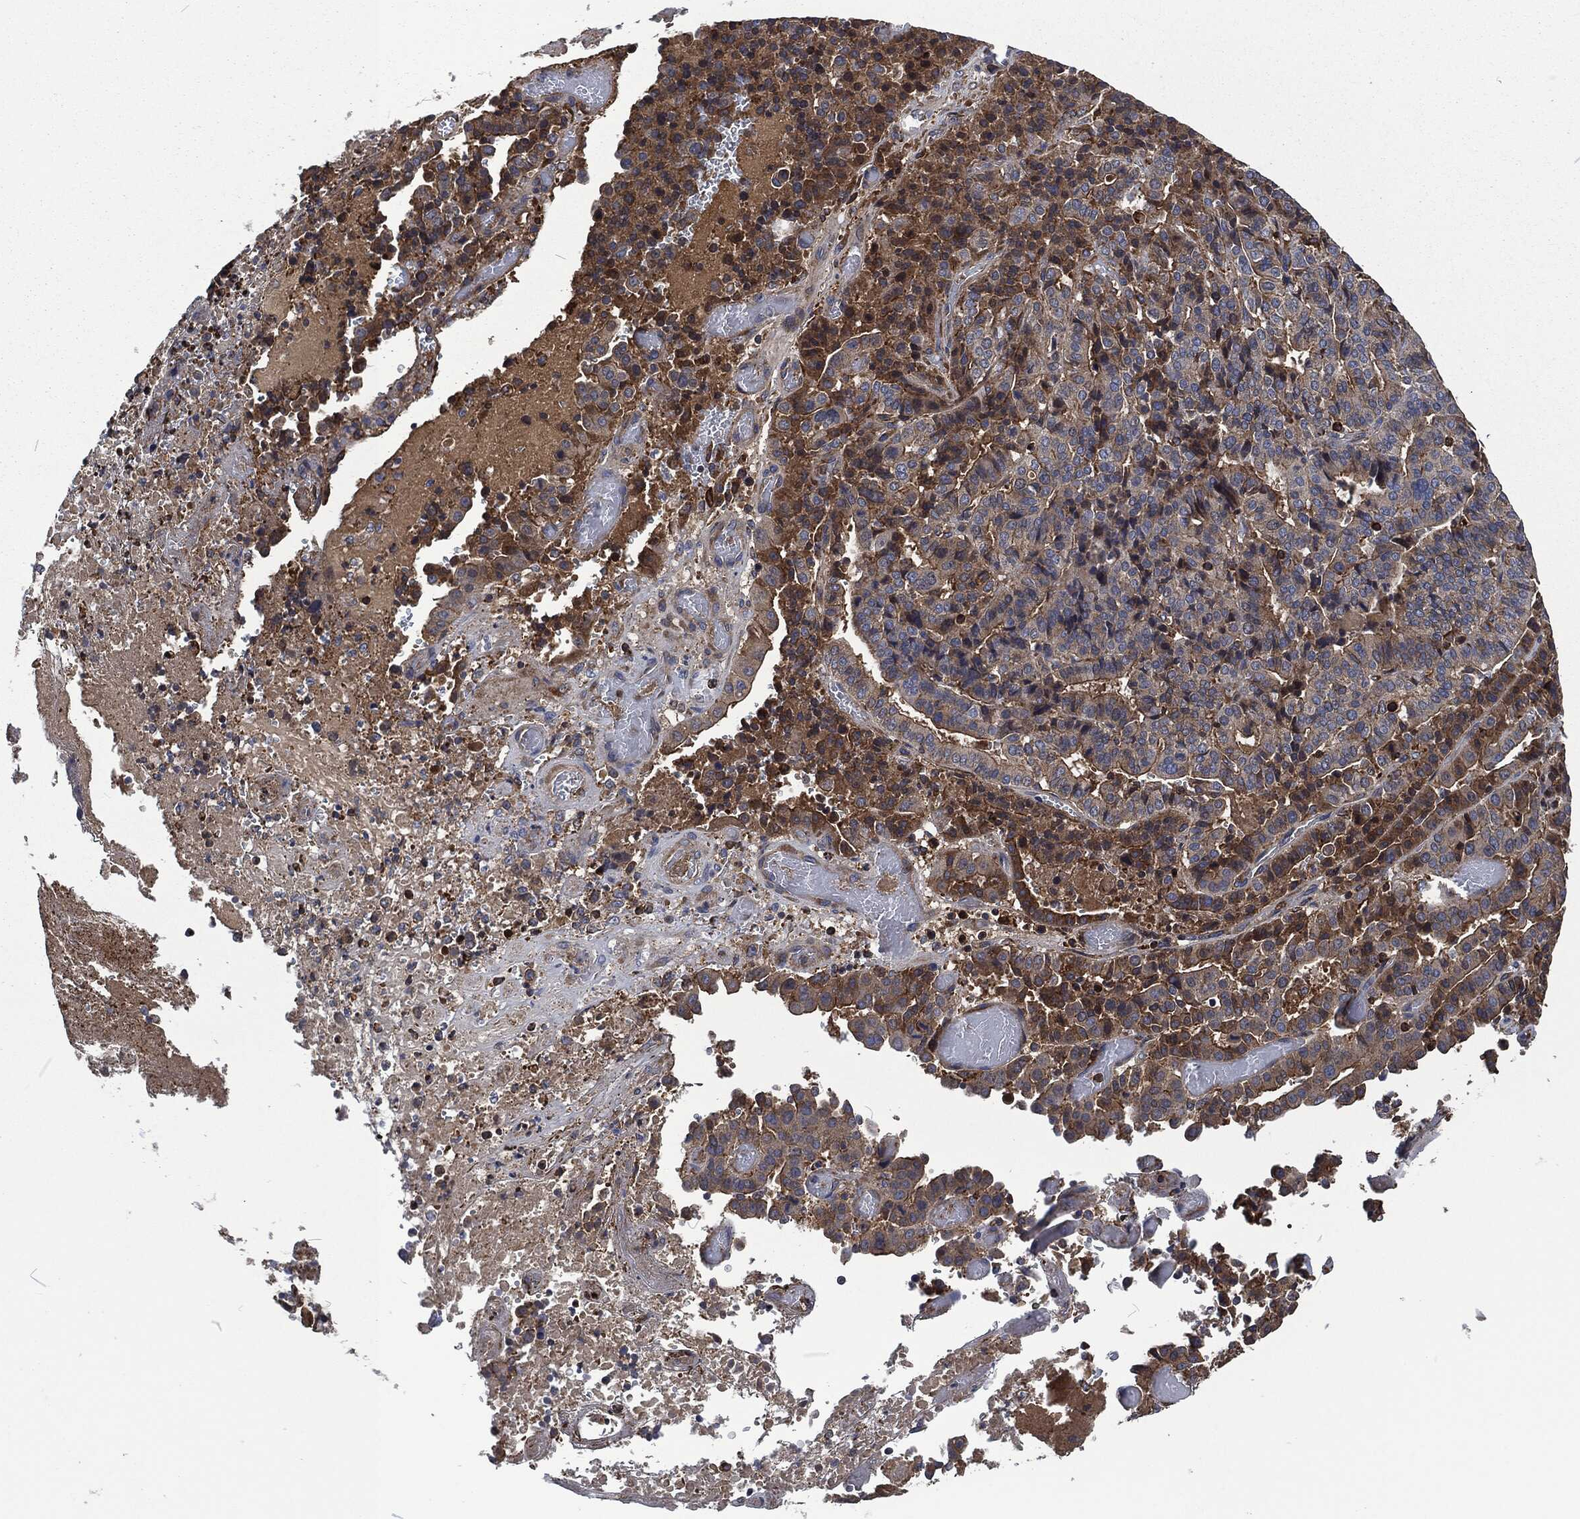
{"staining": {"intensity": "moderate", "quantity": "<25%", "location": "cytoplasmic/membranous"}, "tissue": "stomach cancer", "cell_type": "Tumor cells", "image_type": "cancer", "snomed": [{"axis": "morphology", "description": "Adenocarcinoma, NOS"}, {"axis": "topography", "description": "Stomach"}], "caption": "This is an image of immunohistochemistry (IHC) staining of stomach adenocarcinoma, which shows moderate positivity in the cytoplasmic/membranous of tumor cells.", "gene": "LGALS9", "patient": {"sex": "male", "age": 48}}